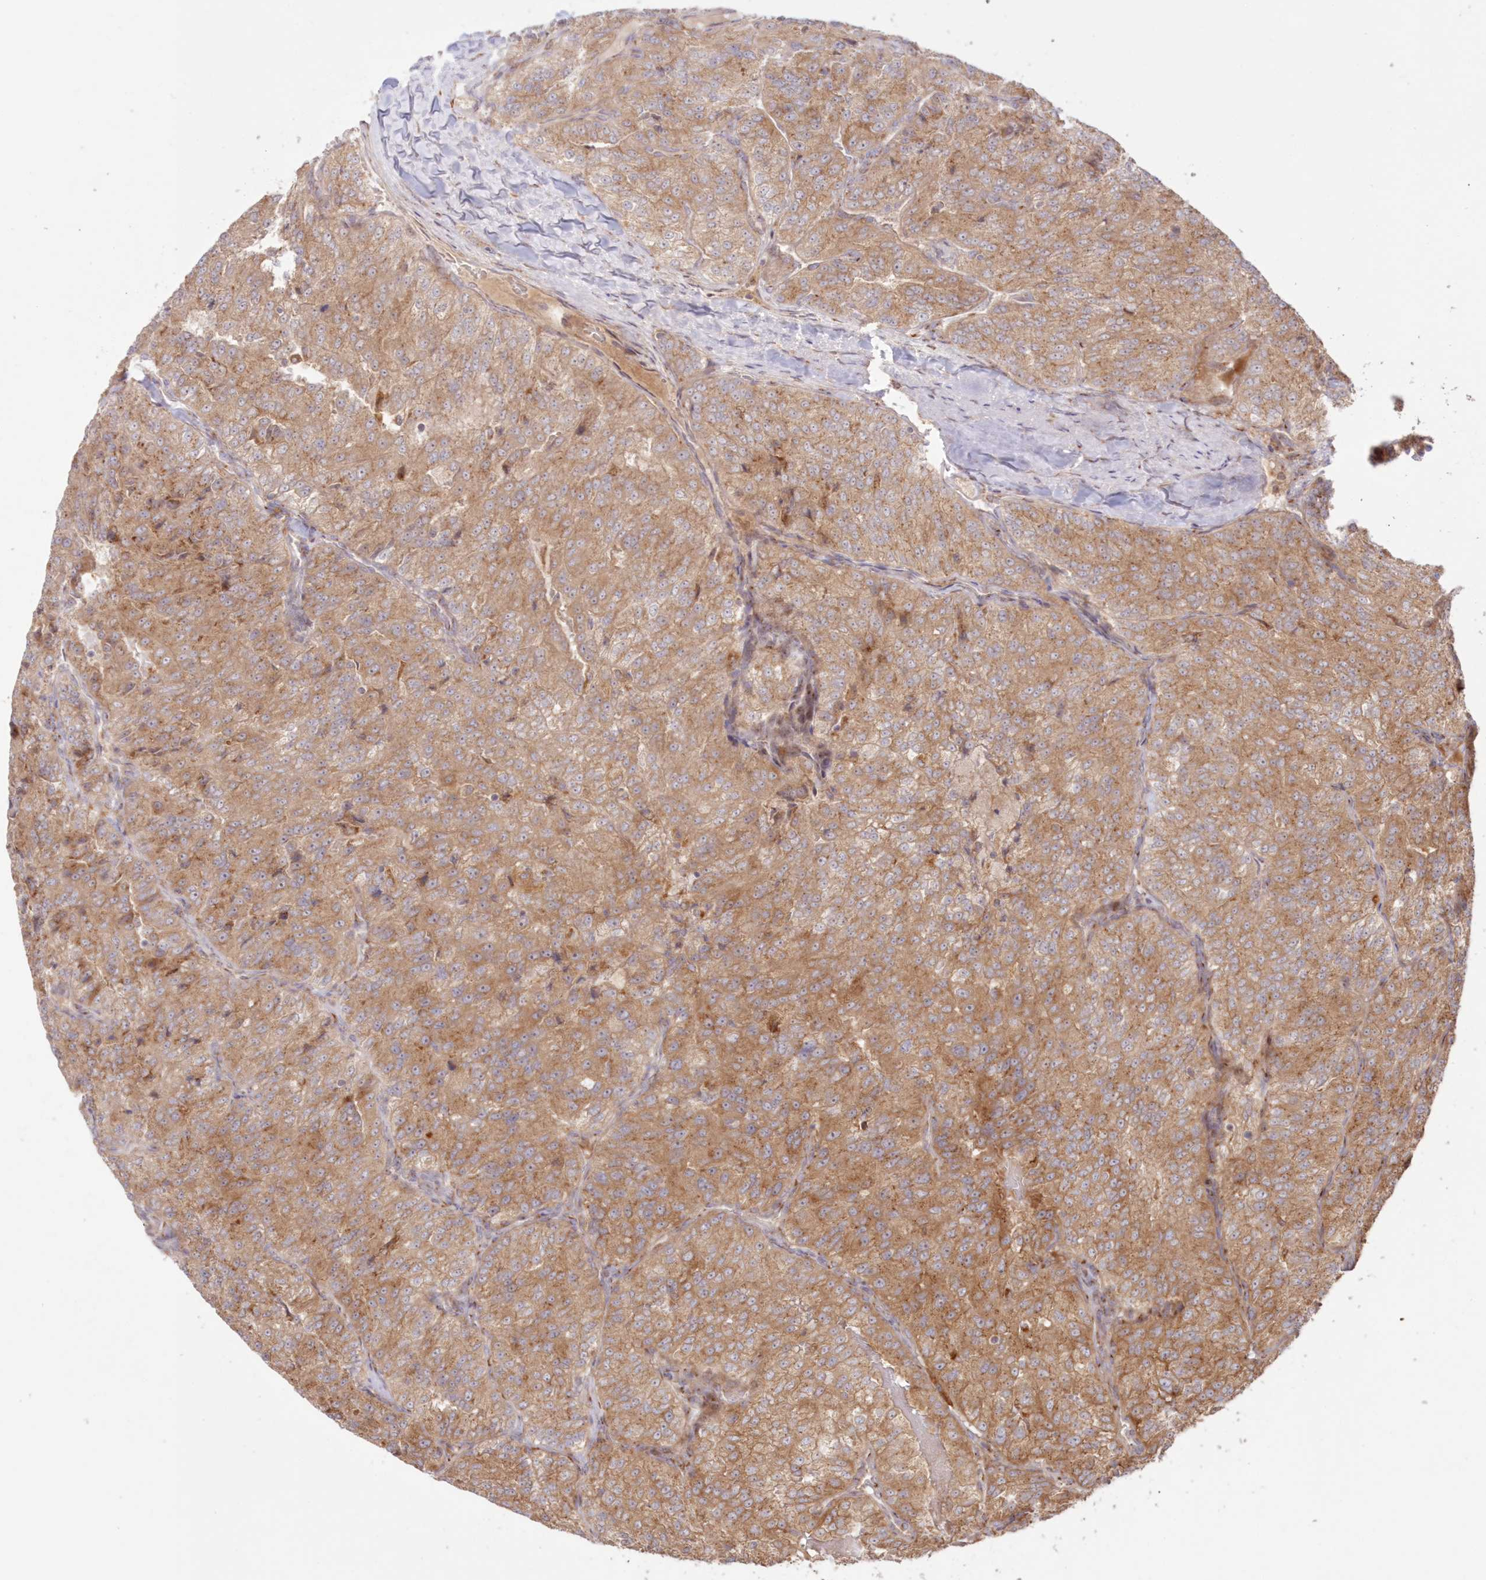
{"staining": {"intensity": "moderate", "quantity": ">75%", "location": "cytoplasmic/membranous"}, "tissue": "renal cancer", "cell_type": "Tumor cells", "image_type": "cancer", "snomed": [{"axis": "morphology", "description": "Adenocarcinoma, NOS"}, {"axis": "topography", "description": "Kidney"}], "caption": "Renal adenocarcinoma was stained to show a protein in brown. There is medium levels of moderate cytoplasmic/membranous staining in approximately >75% of tumor cells.", "gene": "ABCC3", "patient": {"sex": "female", "age": 63}}